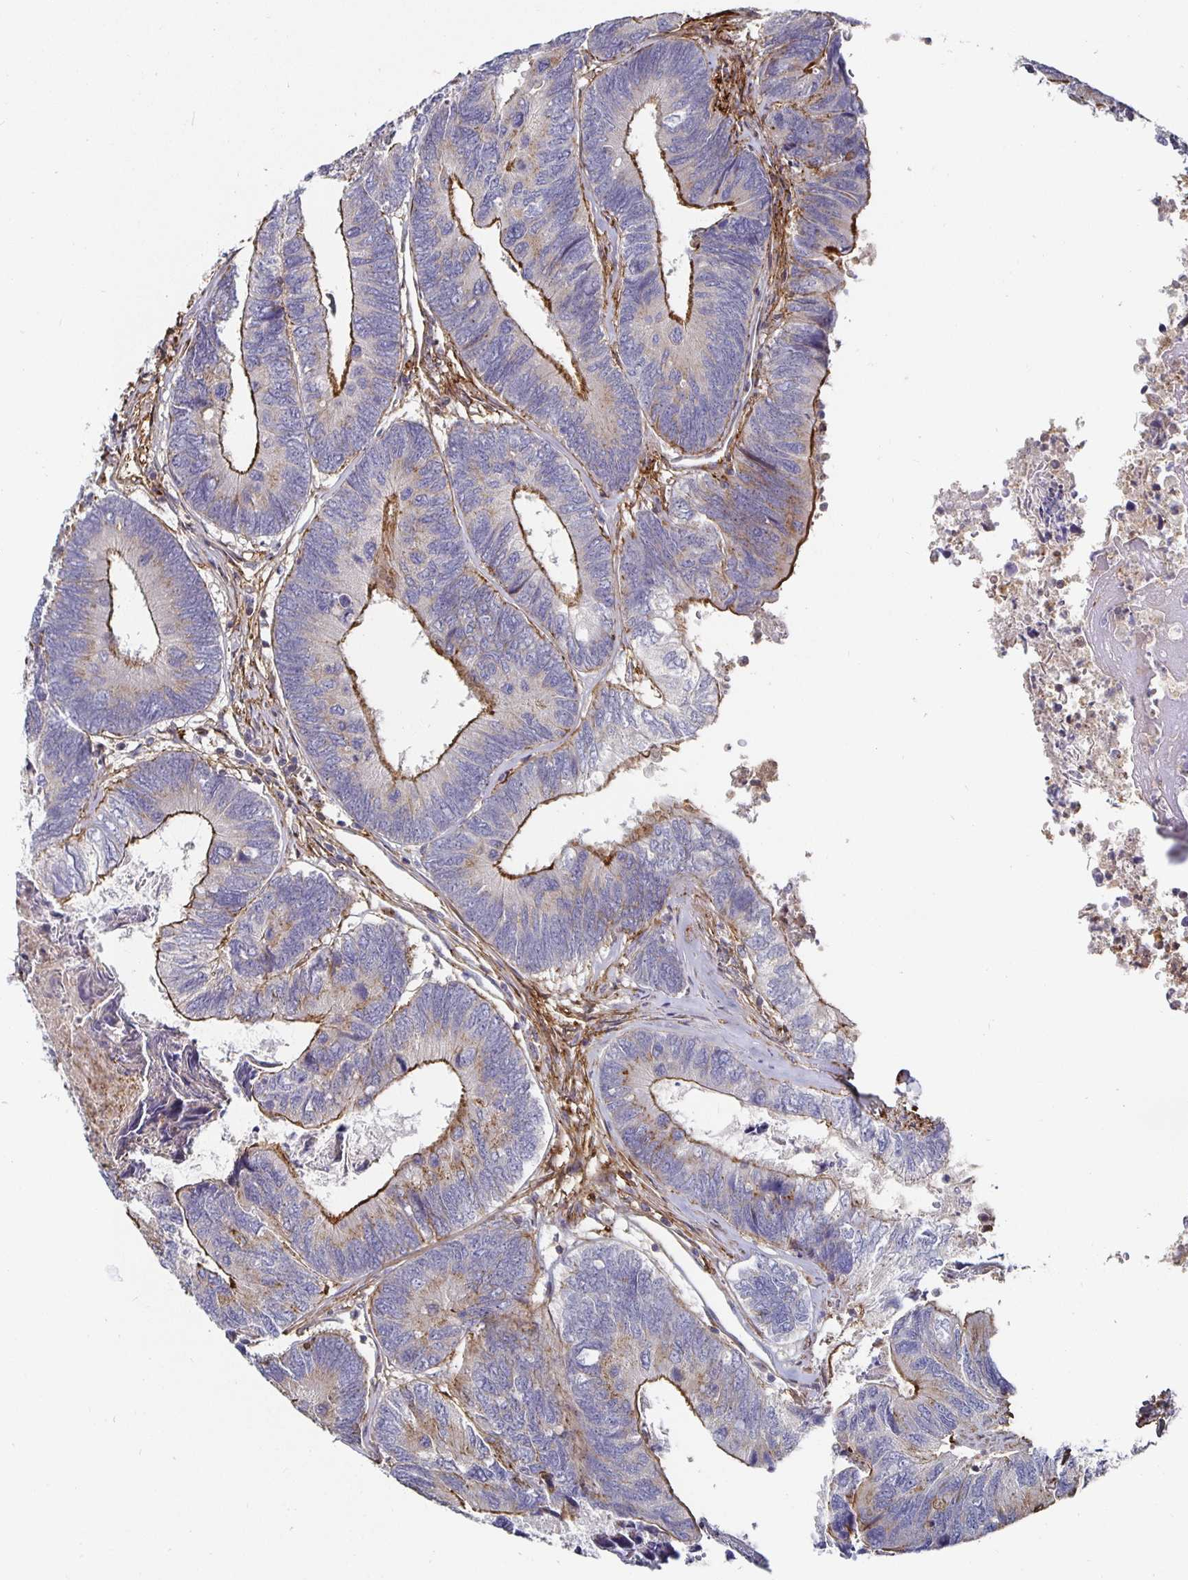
{"staining": {"intensity": "strong", "quantity": "25%-75%", "location": "cytoplasmic/membranous"}, "tissue": "colorectal cancer", "cell_type": "Tumor cells", "image_type": "cancer", "snomed": [{"axis": "morphology", "description": "Adenocarcinoma, NOS"}, {"axis": "topography", "description": "Colon"}], "caption": "Colorectal adenocarcinoma stained with IHC demonstrates strong cytoplasmic/membranous expression in approximately 25%-75% of tumor cells. Nuclei are stained in blue.", "gene": "GJA4", "patient": {"sex": "female", "age": 67}}